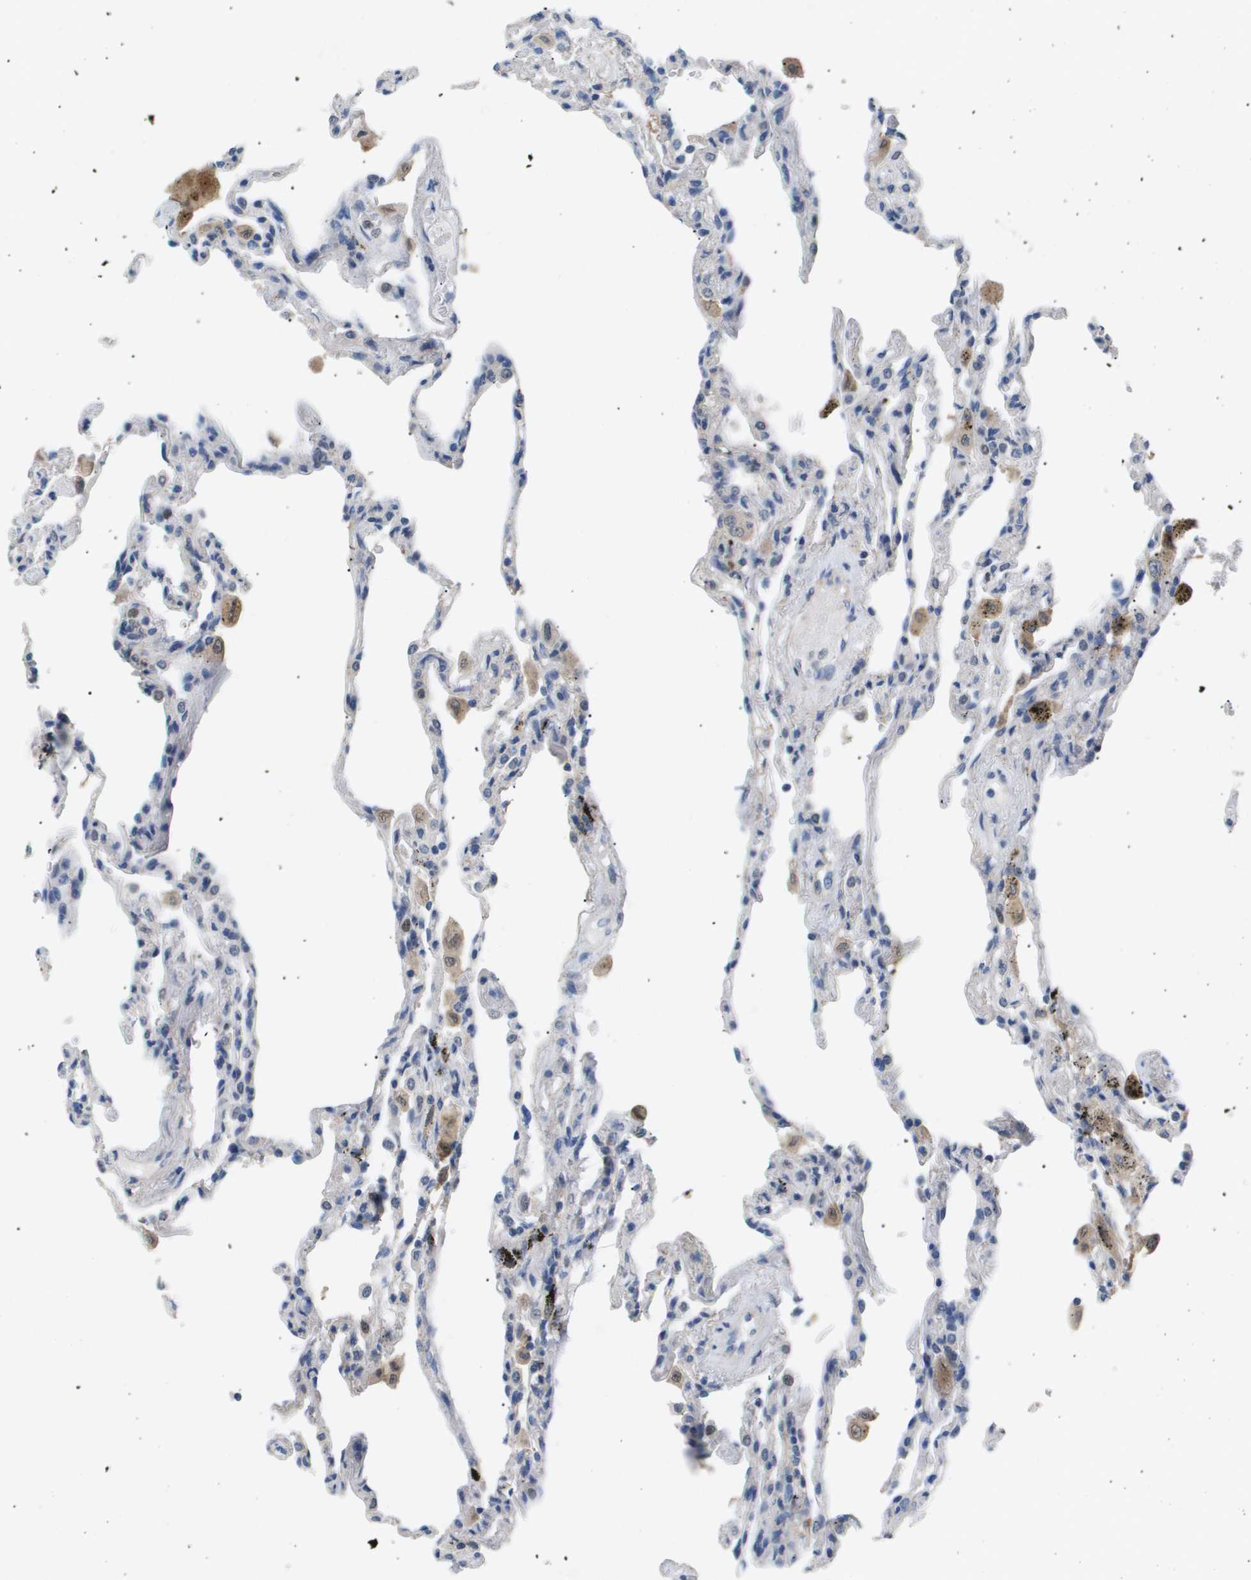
{"staining": {"intensity": "negative", "quantity": "none", "location": "none"}, "tissue": "lung", "cell_type": "Alveolar cells", "image_type": "normal", "snomed": [{"axis": "morphology", "description": "Normal tissue, NOS"}, {"axis": "topography", "description": "Lung"}], "caption": "Benign lung was stained to show a protein in brown. There is no significant expression in alveolar cells. The staining is performed using DAB brown chromogen with nuclei counter-stained in using hematoxylin.", "gene": "AKR1A1", "patient": {"sex": "male", "age": 59}}